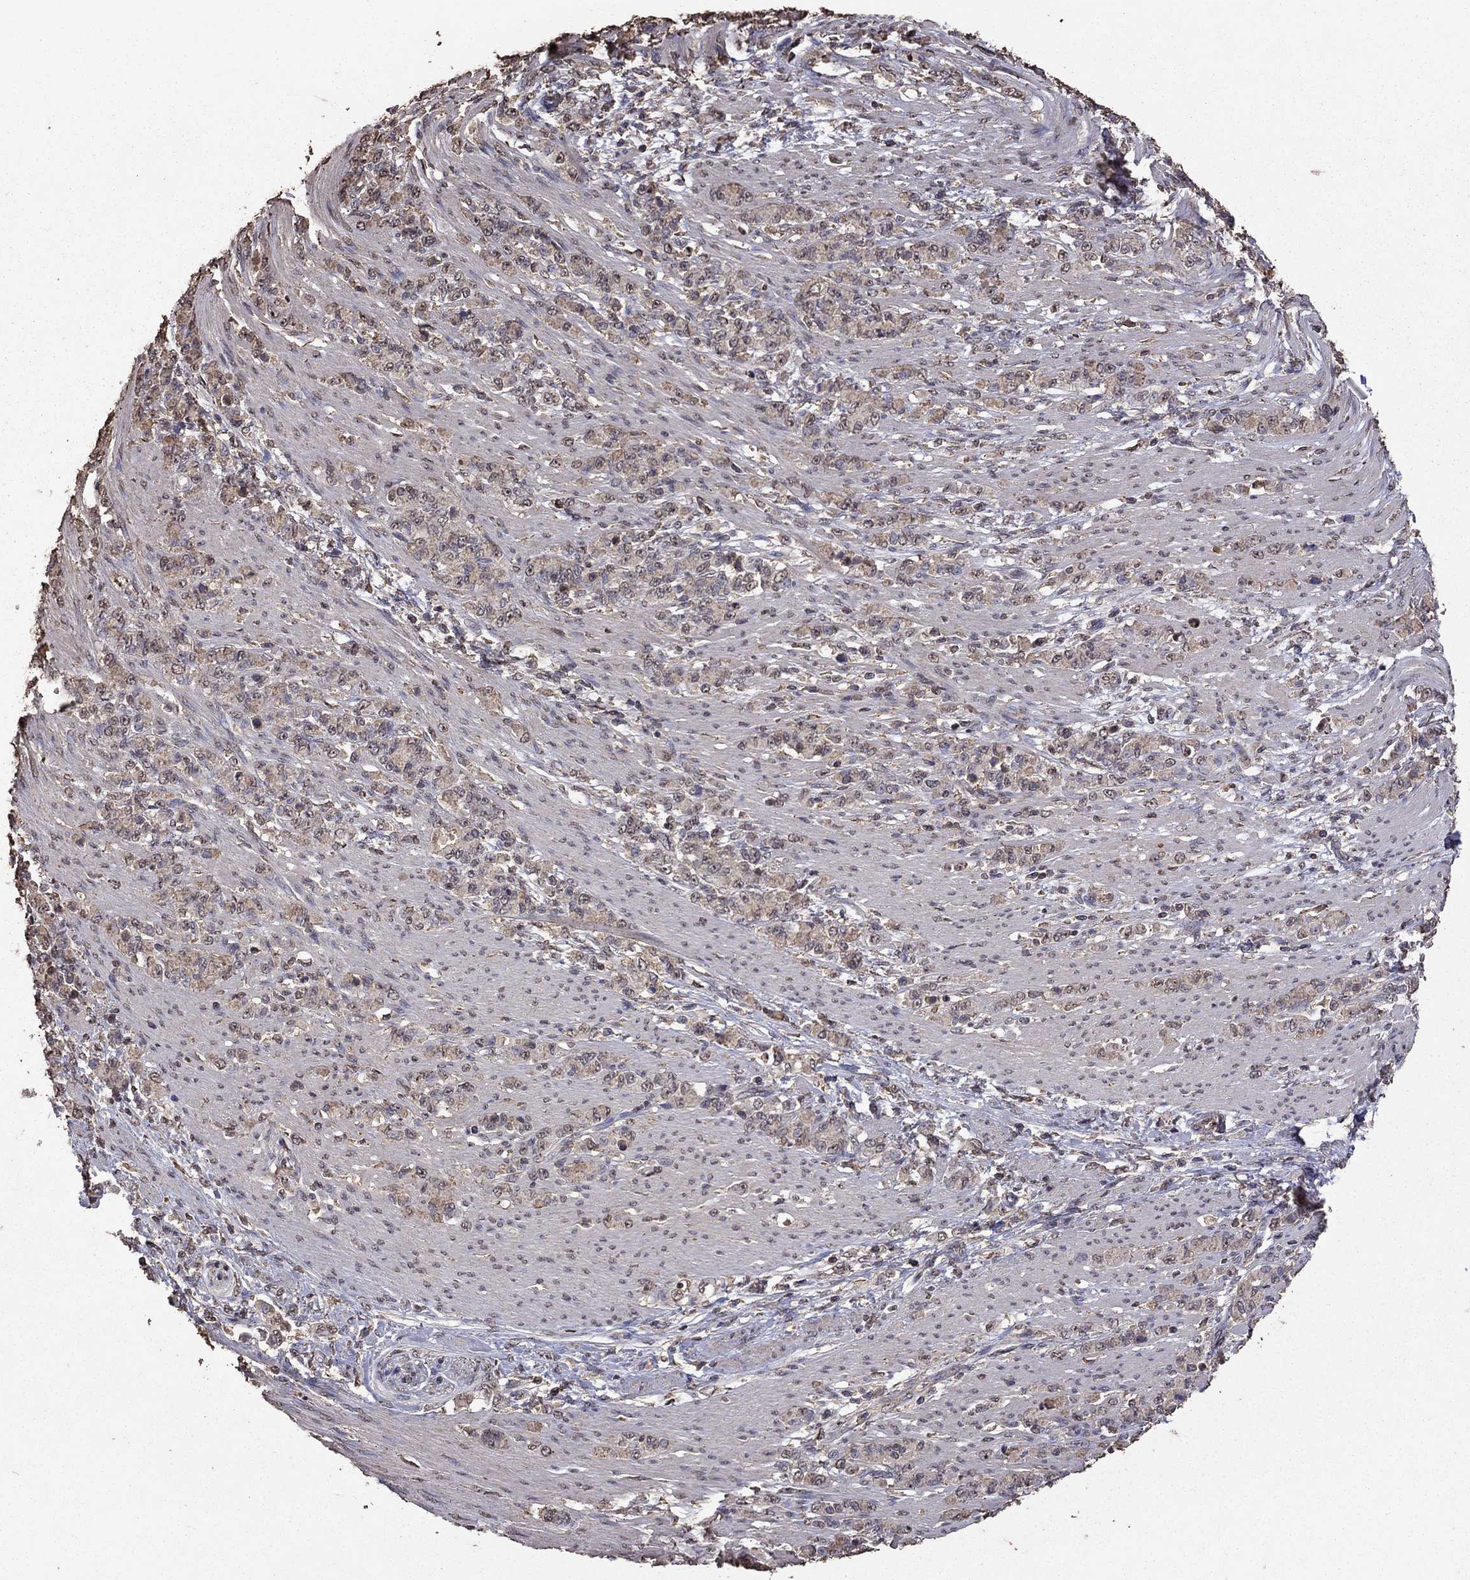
{"staining": {"intensity": "negative", "quantity": "none", "location": "none"}, "tissue": "stomach cancer", "cell_type": "Tumor cells", "image_type": "cancer", "snomed": [{"axis": "morphology", "description": "Normal tissue, NOS"}, {"axis": "morphology", "description": "Adenocarcinoma, NOS"}, {"axis": "topography", "description": "Stomach"}], "caption": "Tumor cells show no significant protein positivity in stomach cancer.", "gene": "SERPINA5", "patient": {"sex": "female", "age": 79}}